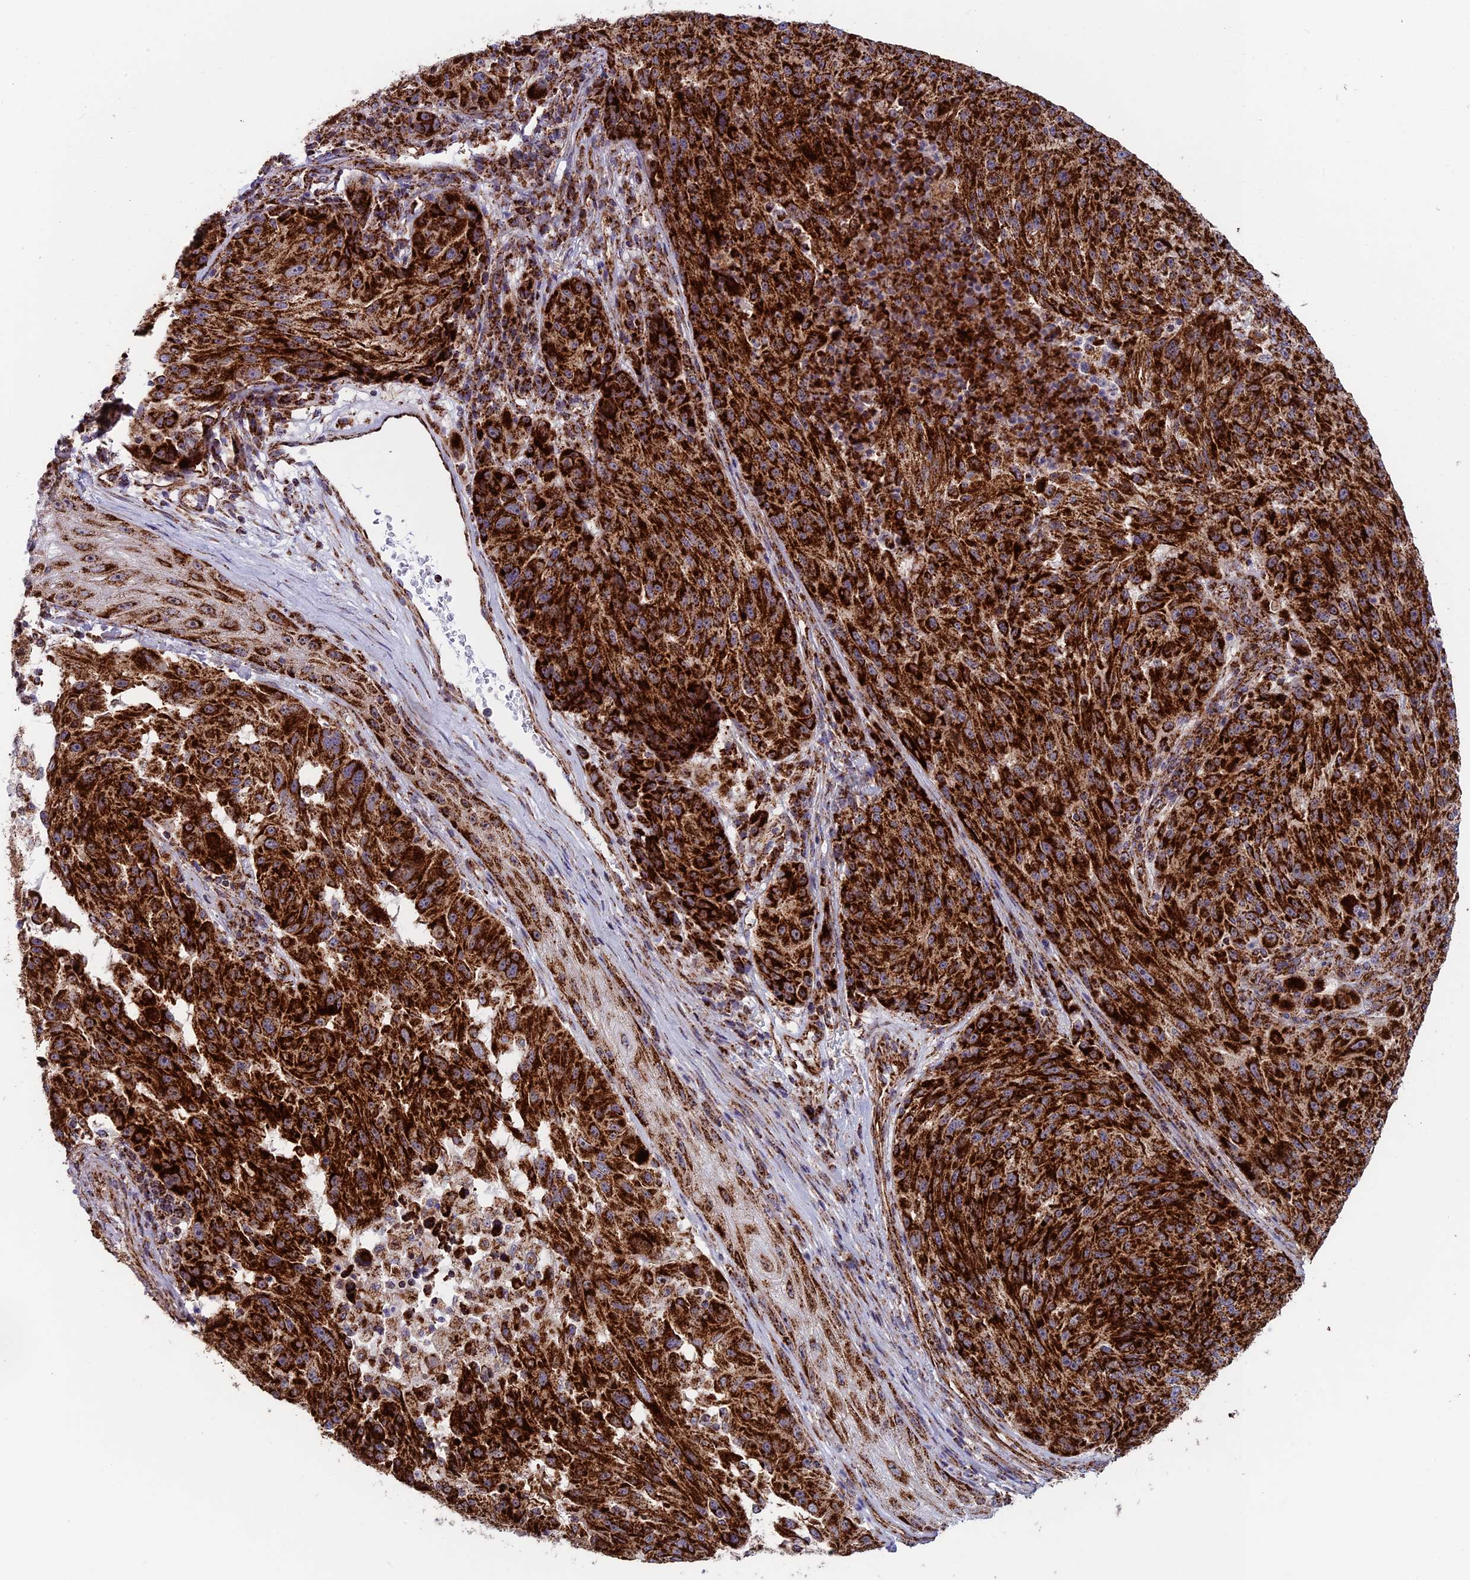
{"staining": {"intensity": "strong", "quantity": ">75%", "location": "cytoplasmic/membranous"}, "tissue": "melanoma", "cell_type": "Tumor cells", "image_type": "cancer", "snomed": [{"axis": "morphology", "description": "Malignant melanoma, NOS"}, {"axis": "topography", "description": "Skin"}], "caption": "Melanoma was stained to show a protein in brown. There is high levels of strong cytoplasmic/membranous staining in about >75% of tumor cells.", "gene": "MRPS18B", "patient": {"sex": "male", "age": 53}}